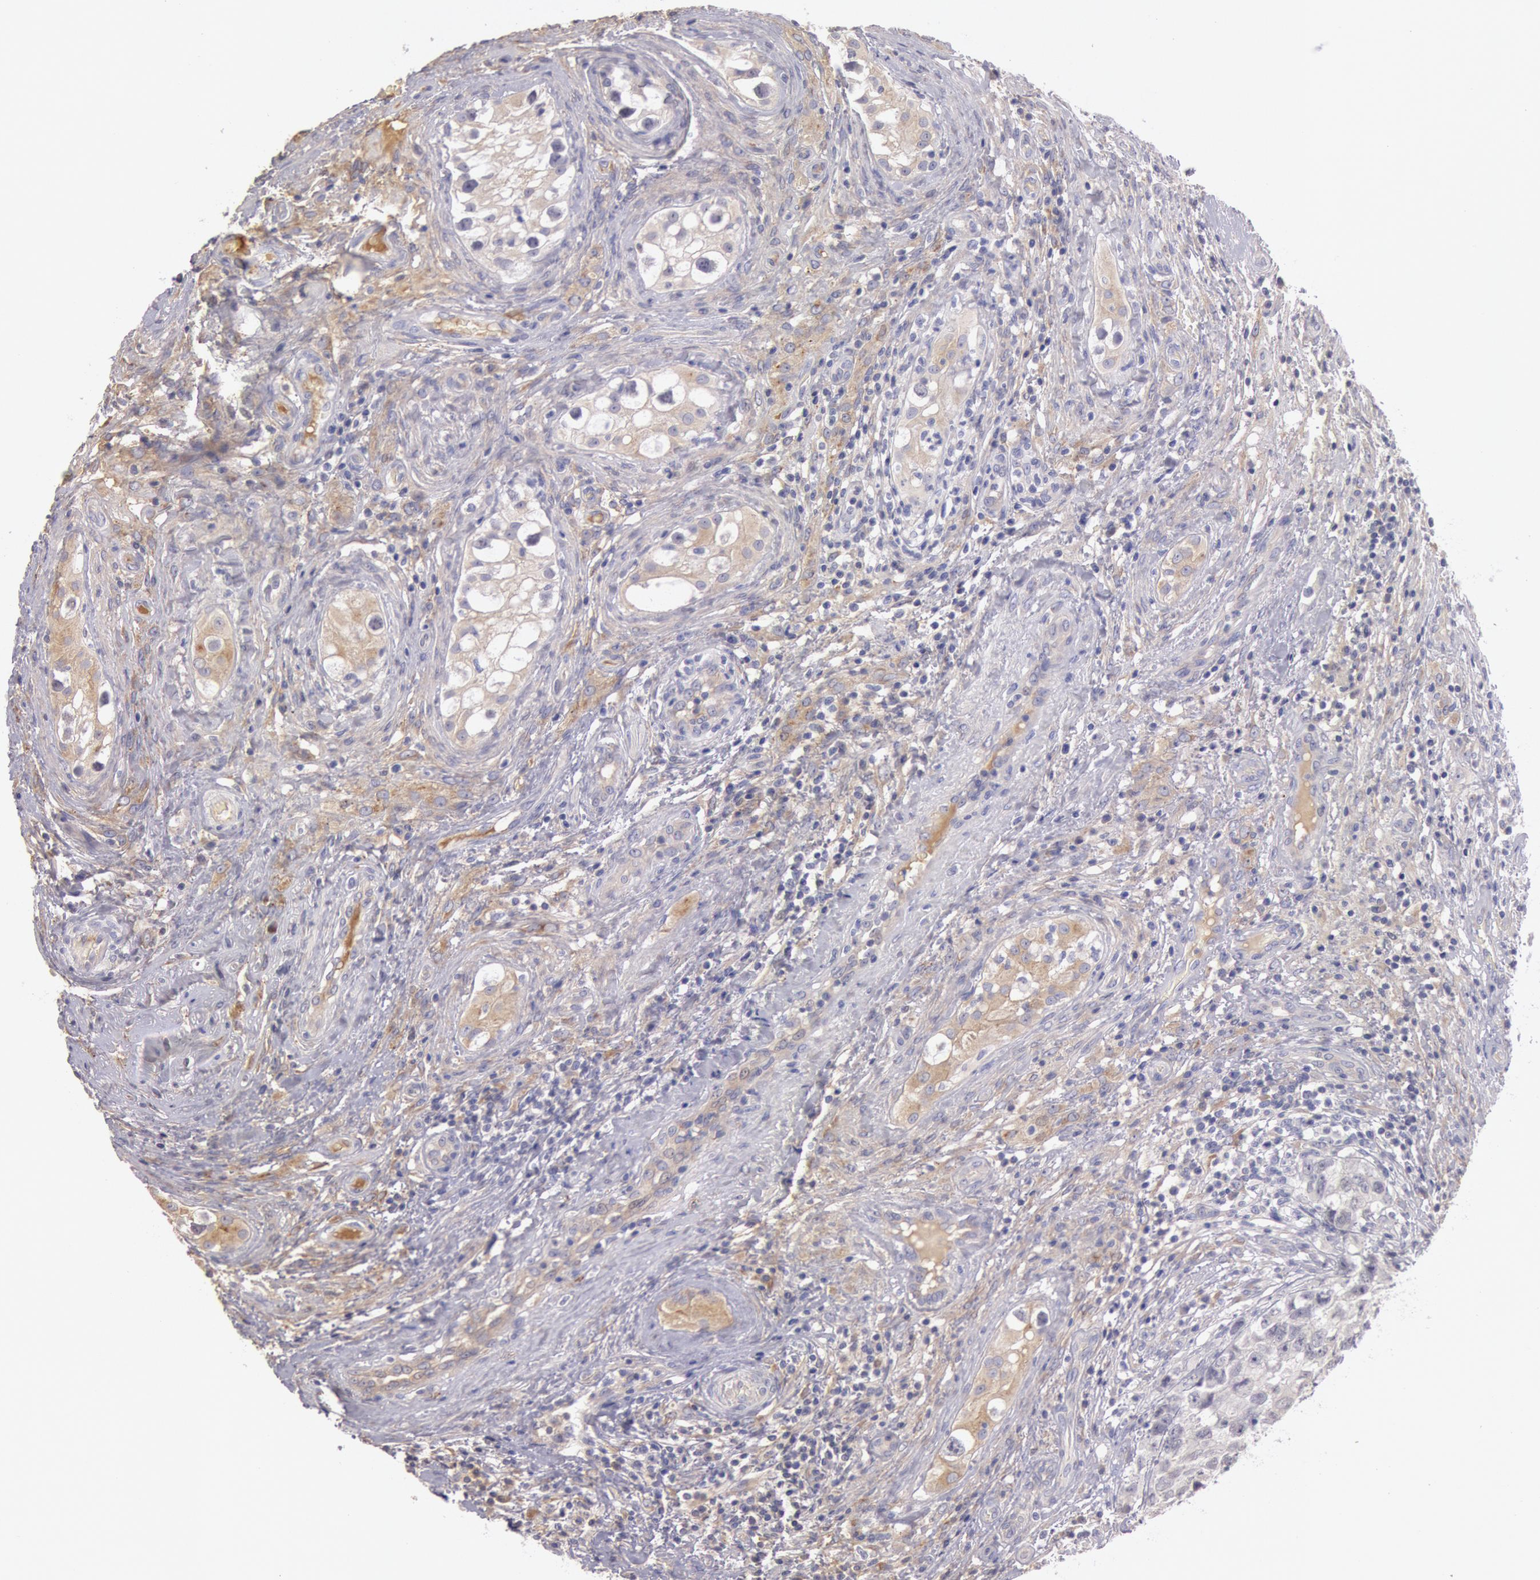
{"staining": {"intensity": "negative", "quantity": "none", "location": "none"}, "tissue": "testis cancer", "cell_type": "Tumor cells", "image_type": "cancer", "snomed": [{"axis": "morphology", "description": "Carcinoma, Embryonal, NOS"}, {"axis": "topography", "description": "Testis"}], "caption": "High power microscopy micrograph of an IHC photomicrograph of testis cancer, revealing no significant staining in tumor cells.", "gene": "C1R", "patient": {"sex": "male", "age": 31}}